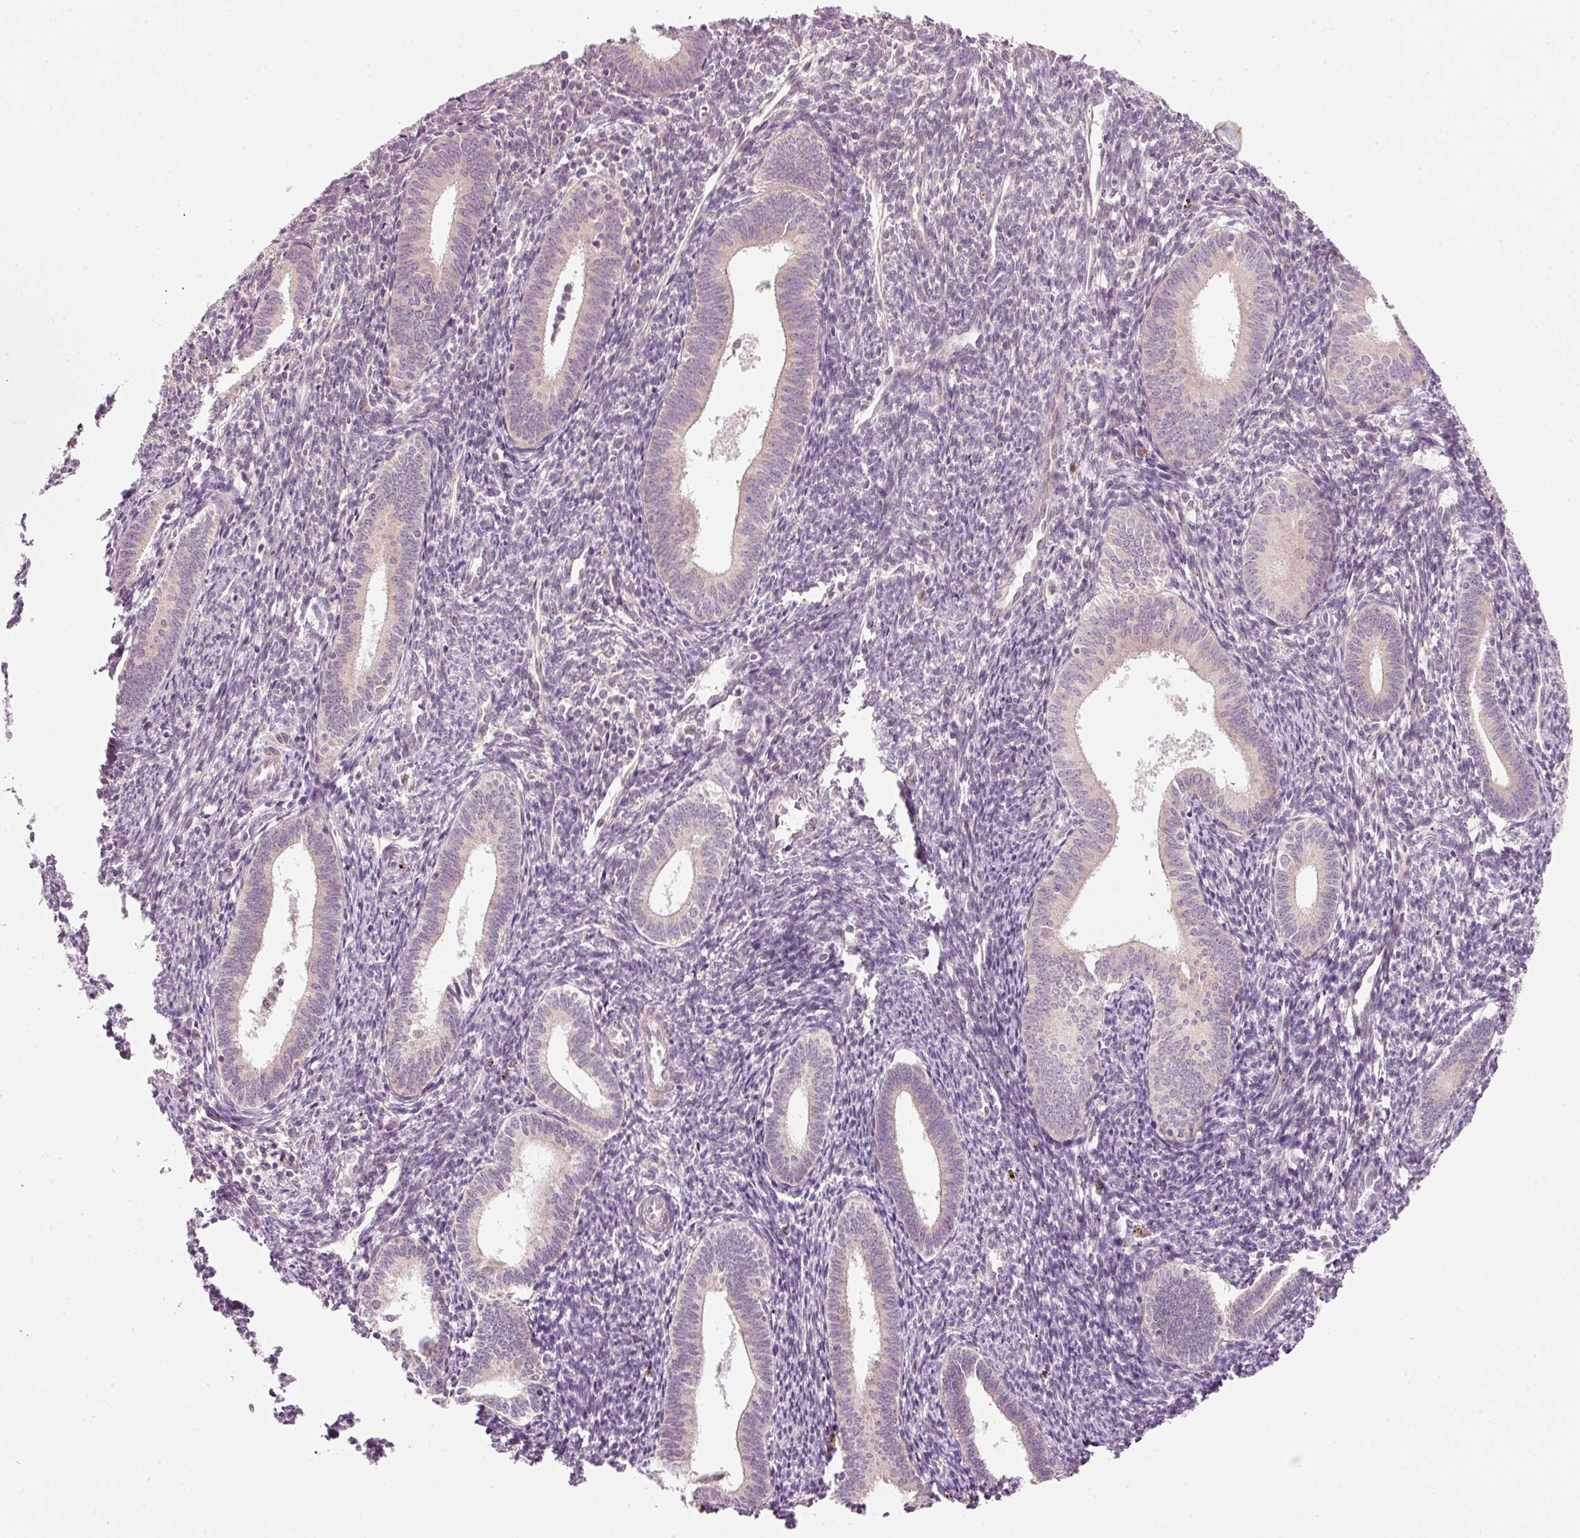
{"staining": {"intensity": "negative", "quantity": "none", "location": "none"}, "tissue": "endometrium", "cell_type": "Cells in endometrial stroma", "image_type": "normal", "snomed": [{"axis": "morphology", "description": "Normal tissue, NOS"}, {"axis": "topography", "description": "Endometrium"}], "caption": "A photomicrograph of endometrium stained for a protein exhibits no brown staining in cells in endometrial stroma. The staining was performed using DAB to visualize the protein expression in brown, while the nuclei were stained in blue with hematoxylin (Magnification: 20x).", "gene": "FAM78B", "patient": {"sex": "female", "age": 41}}